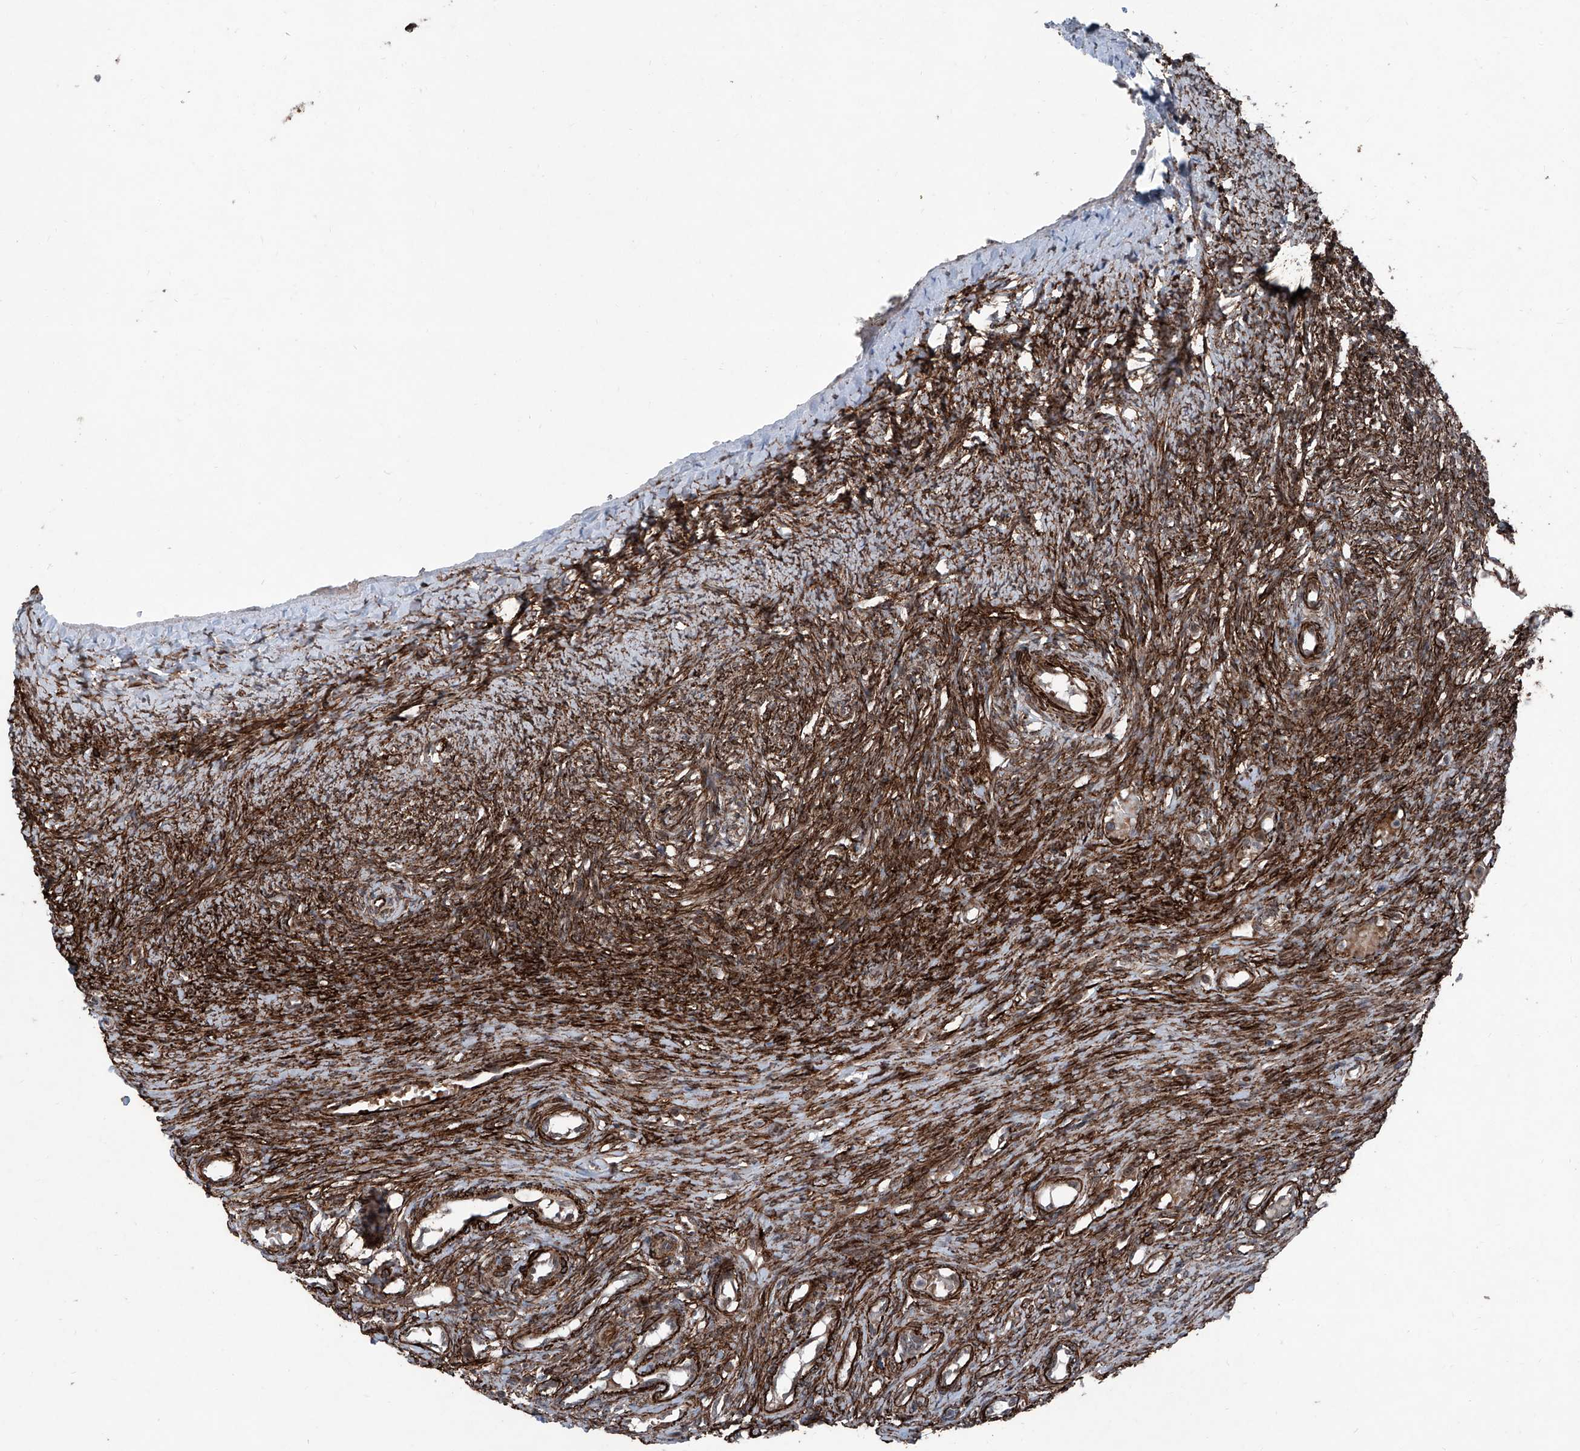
{"staining": {"intensity": "moderate", "quantity": ">75%", "location": "cytoplasmic/membranous,nuclear"}, "tissue": "ovary", "cell_type": "Follicle cells", "image_type": "normal", "snomed": [{"axis": "morphology", "description": "Adenocarcinoma, NOS"}, {"axis": "topography", "description": "Endometrium"}], "caption": "Immunohistochemical staining of unremarkable human ovary shows >75% levels of moderate cytoplasmic/membranous,nuclear protein staining in approximately >75% of follicle cells. The staining was performed using DAB (3,3'-diaminobenzidine), with brown indicating positive protein expression. Nuclei are stained blue with hematoxylin.", "gene": "COA7", "patient": {"sex": "female", "age": 32}}